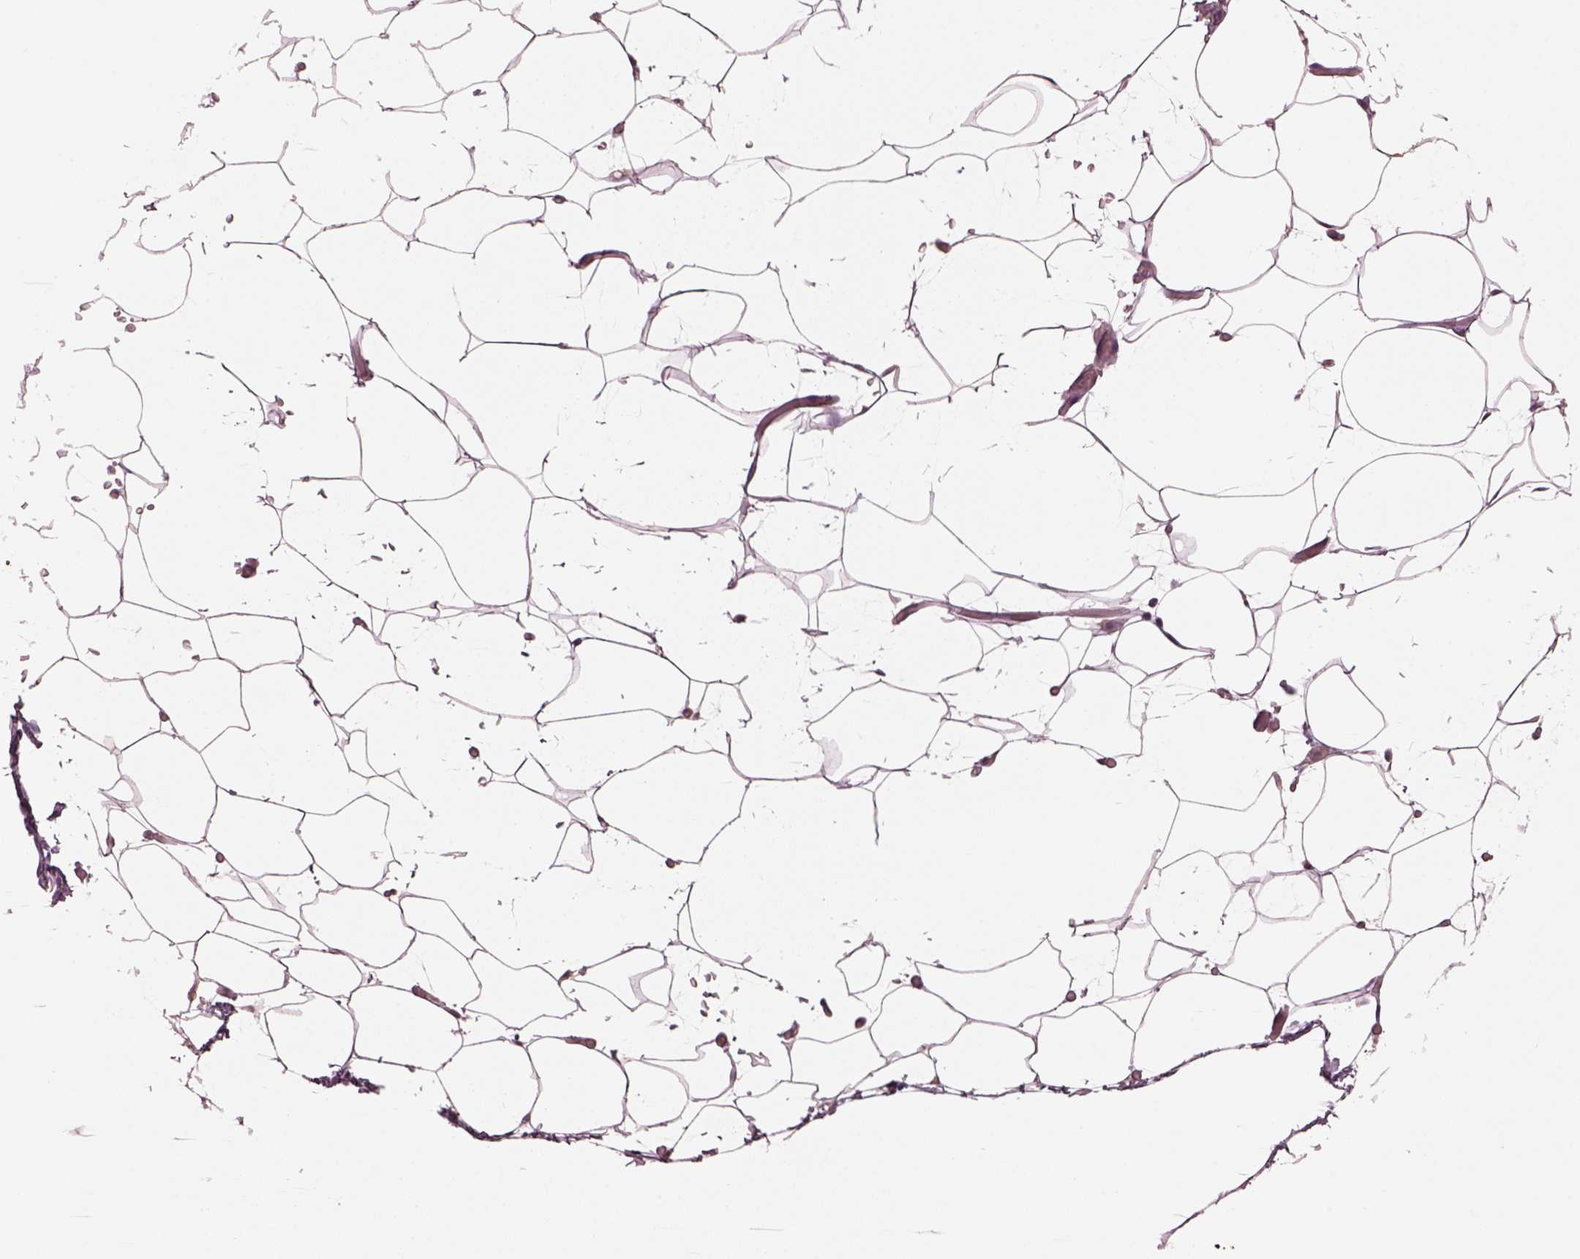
{"staining": {"intensity": "negative", "quantity": "none", "location": "none"}, "tissue": "adipose tissue", "cell_type": "Adipocytes", "image_type": "normal", "snomed": [{"axis": "morphology", "description": "Normal tissue, NOS"}, {"axis": "topography", "description": "Adipose tissue"}], "caption": "Immunohistochemistry of unremarkable adipose tissue reveals no expression in adipocytes. Brightfield microscopy of immunohistochemistry (IHC) stained with DAB (3,3'-diaminobenzidine) (brown) and hematoxylin (blue), captured at high magnification.", "gene": "KCNIP3", "patient": {"sex": "male", "age": 57}}